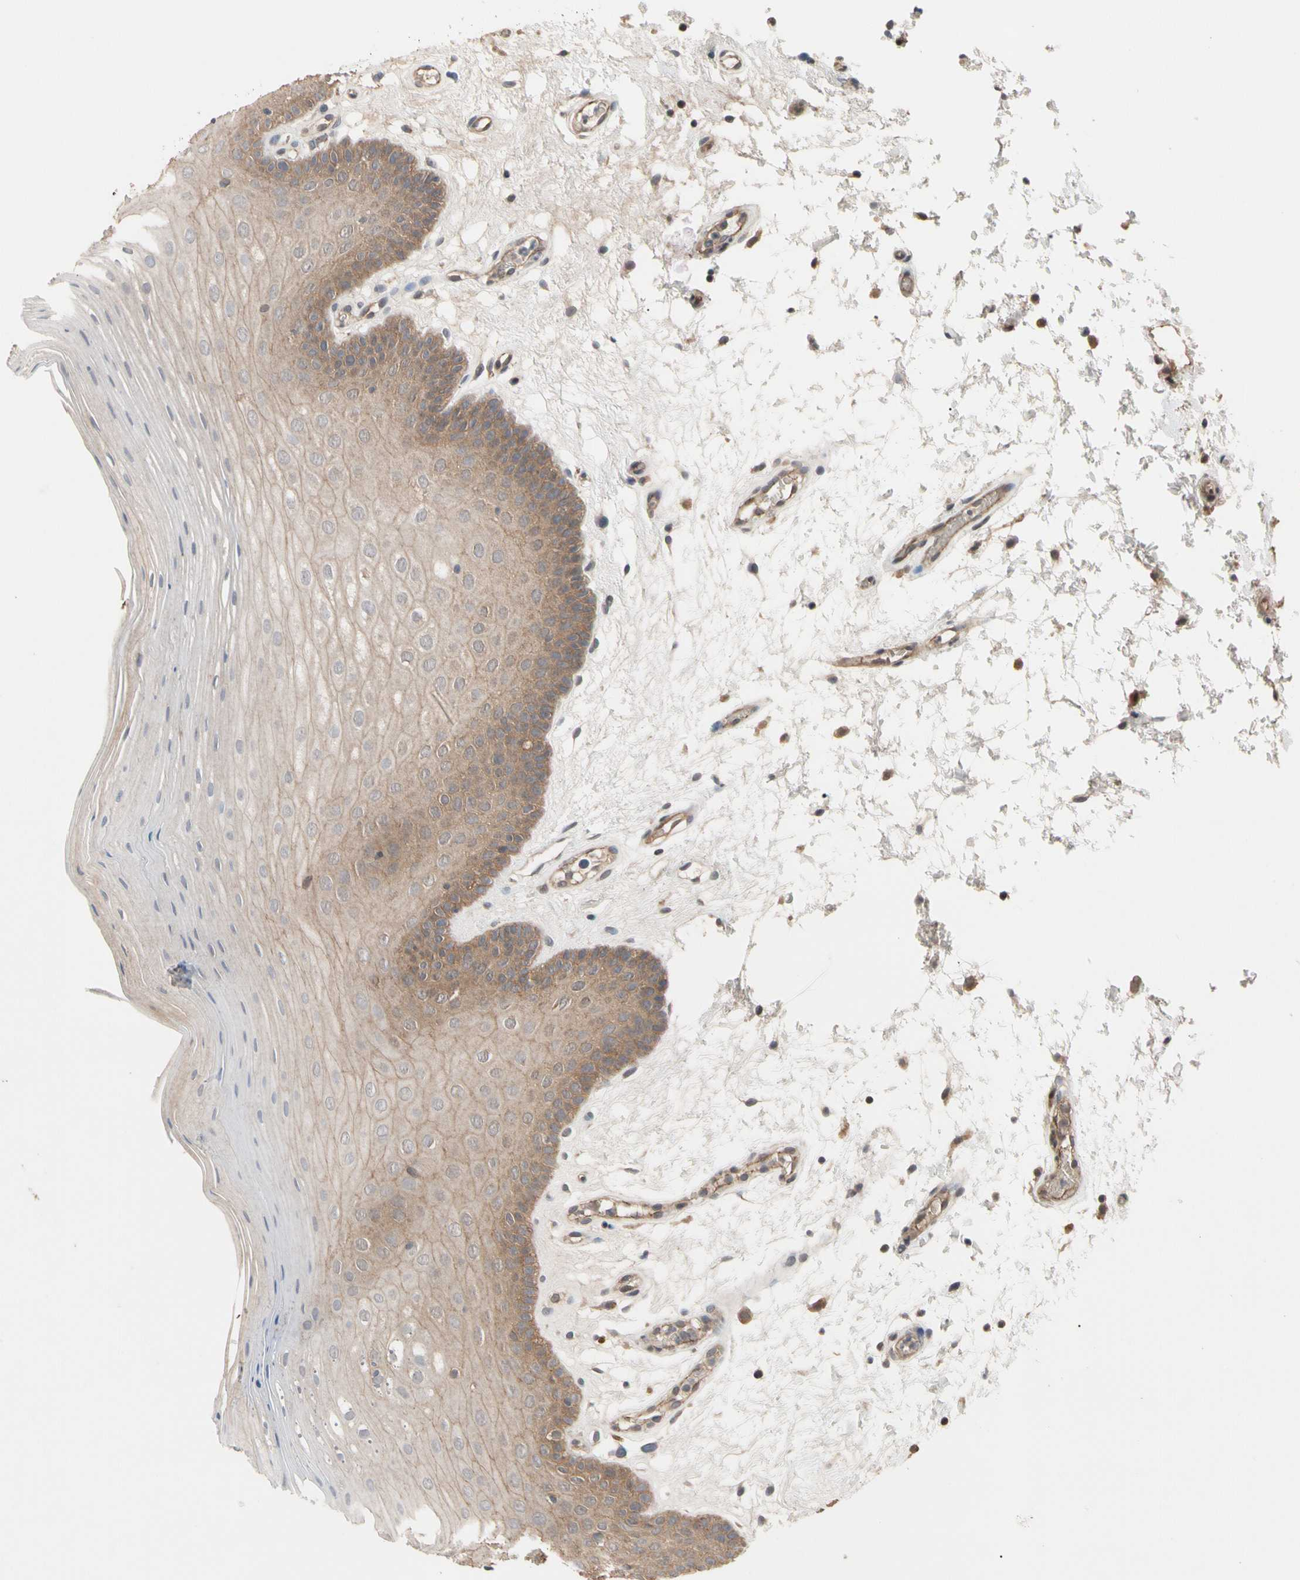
{"staining": {"intensity": "moderate", "quantity": ">75%", "location": "cytoplasmic/membranous"}, "tissue": "oral mucosa", "cell_type": "Squamous epithelial cells", "image_type": "normal", "snomed": [{"axis": "morphology", "description": "Normal tissue, NOS"}, {"axis": "morphology", "description": "Squamous cell carcinoma, NOS"}, {"axis": "topography", "description": "Skeletal muscle"}, {"axis": "topography", "description": "Oral tissue"}, {"axis": "topography", "description": "Head-Neck"}], "caption": "This is an image of immunohistochemistry (IHC) staining of unremarkable oral mucosa, which shows moderate staining in the cytoplasmic/membranous of squamous epithelial cells.", "gene": "DPP8", "patient": {"sex": "male", "age": 71}}